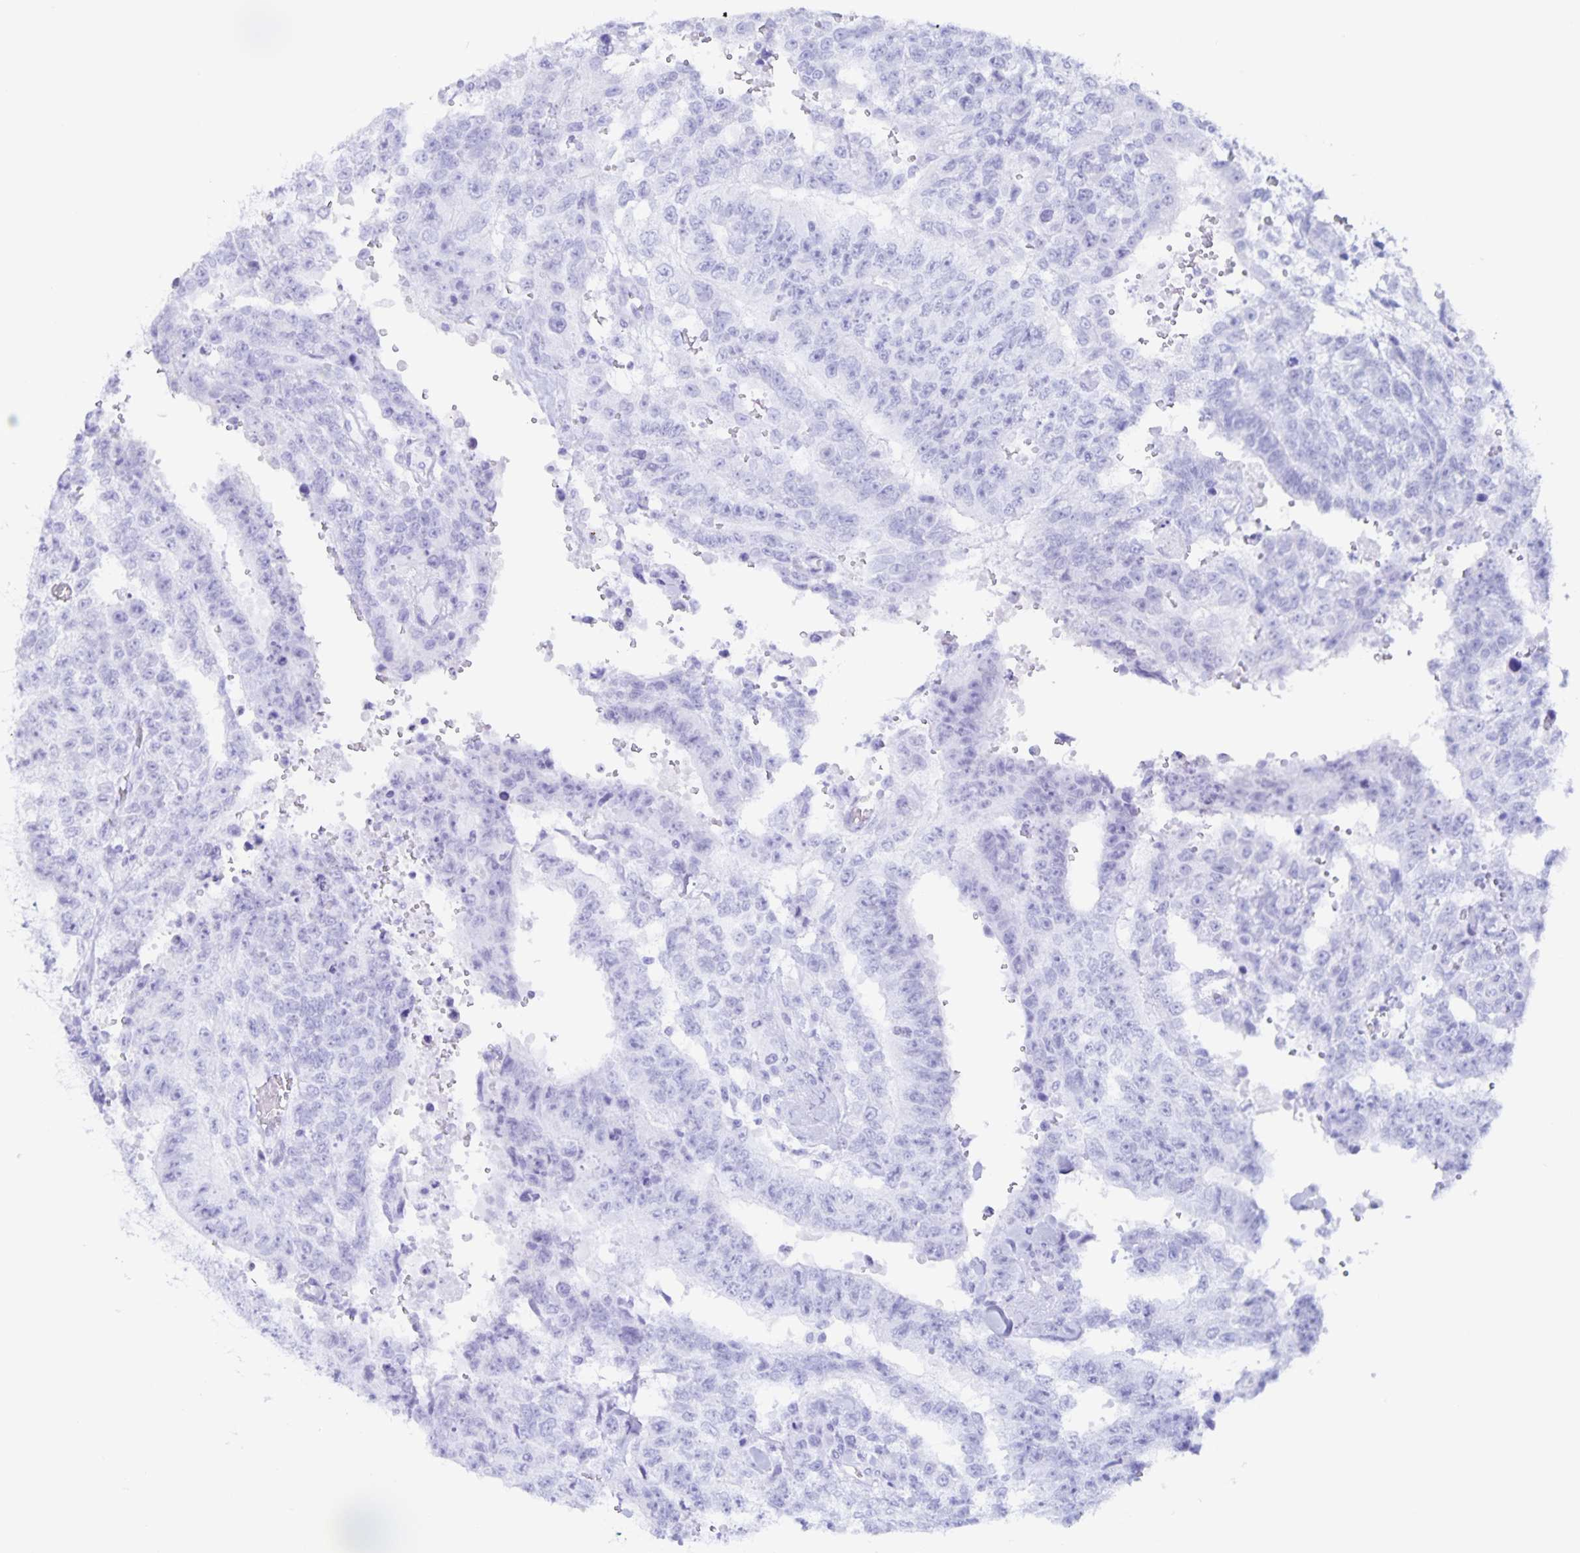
{"staining": {"intensity": "negative", "quantity": "none", "location": "none"}, "tissue": "testis cancer", "cell_type": "Tumor cells", "image_type": "cancer", "snomed": [{"axis": "morphology", "description": "Carcinoma, Embryonal, NOS"}, {"axis": "topography", "description": "Testis"}], "caption": "DAB immunohistochemical staining of testis cancer (embryonal carcinoma) displays no significant staining in tumor cells. (Stains: DAB IHC with hematoxylin counter stain, Microscopy: brightfield microscopy at high magnification).", "gene": "RPL36A", "patient": {"sex": "male", "age": 24}}